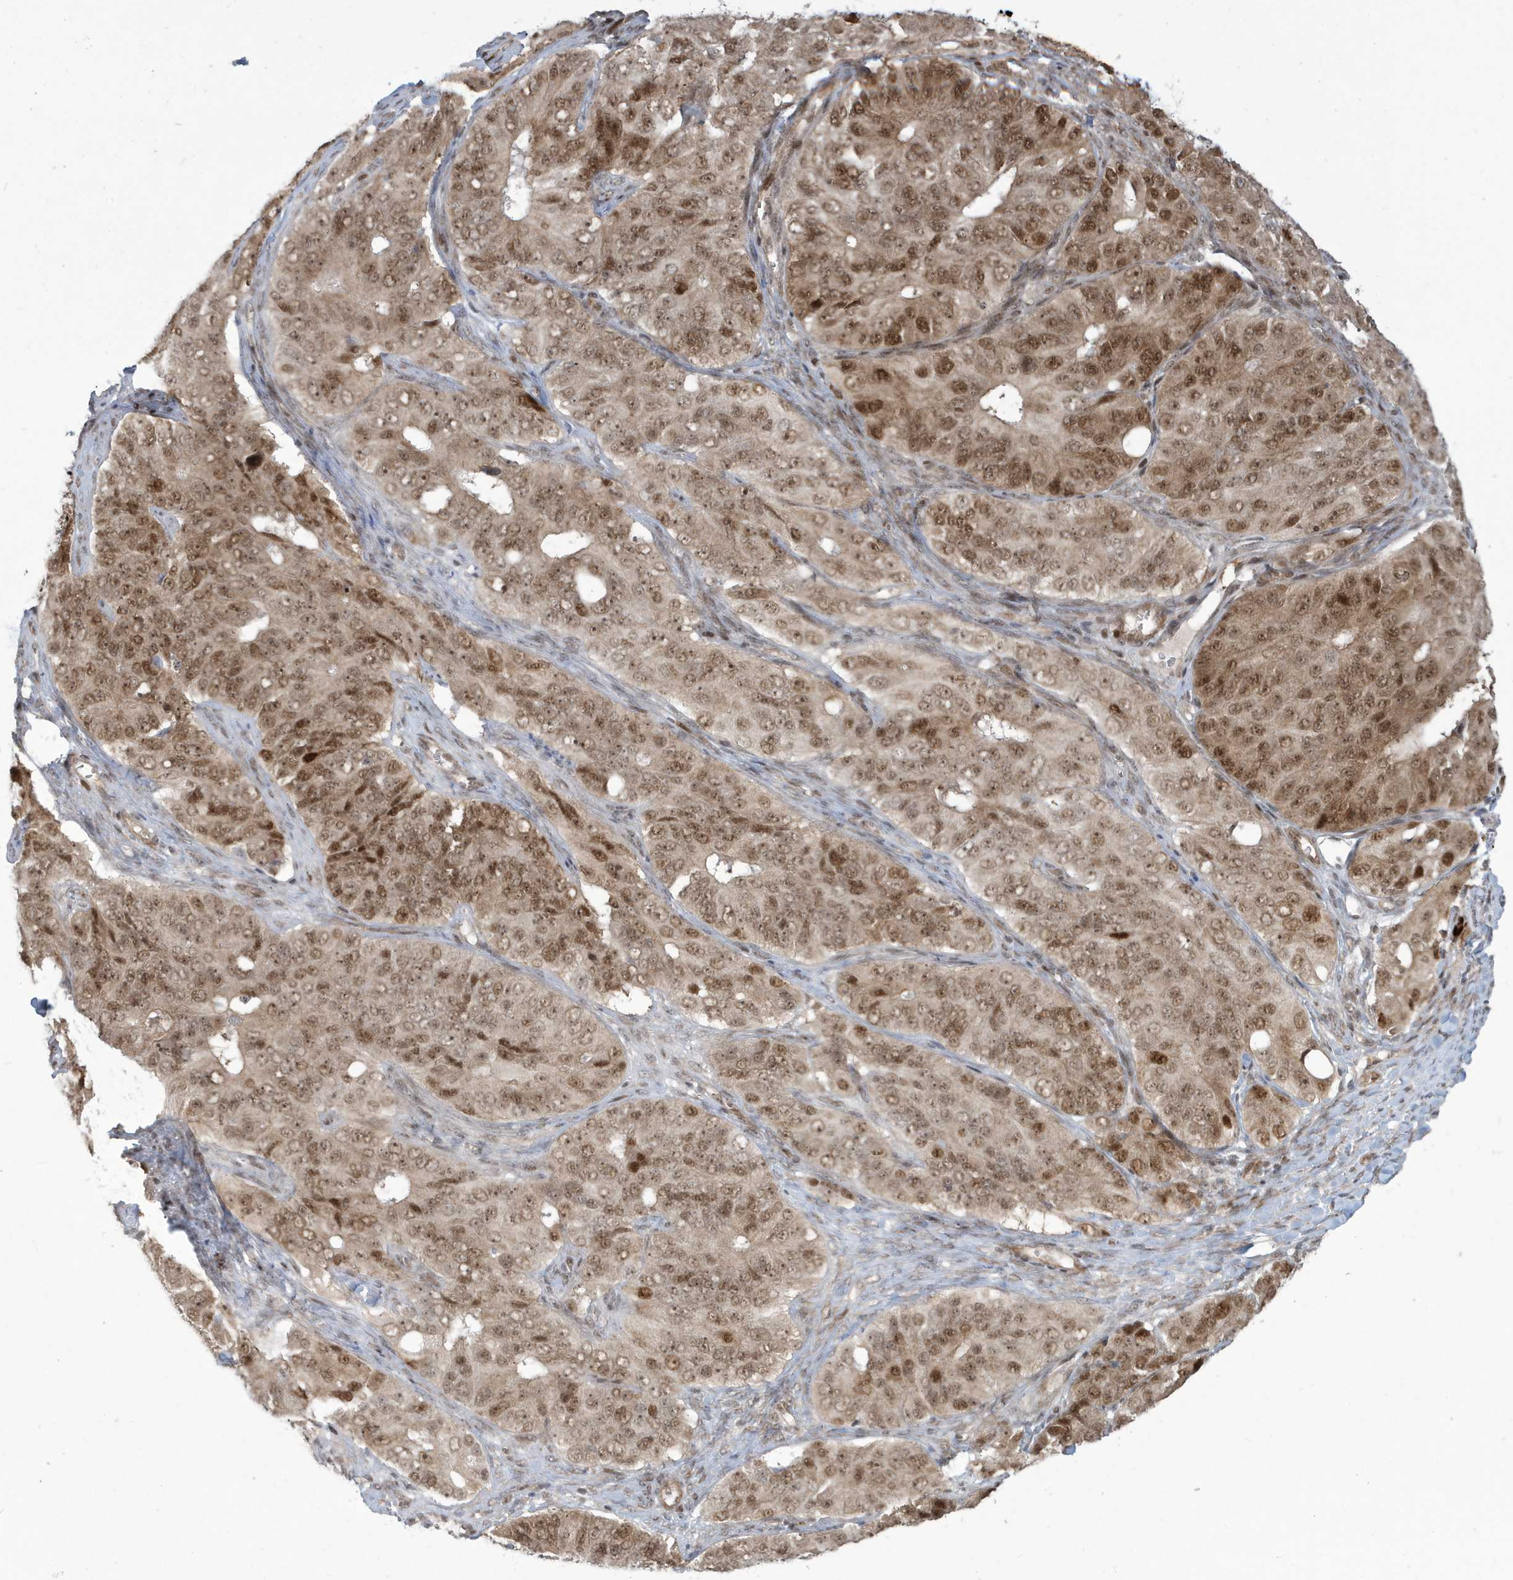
{"staining": {"intensity": "moderate", "quantity": ">75%", "location": "nuclear"}, "tissue": "ovarian cancer", "cell_type": "Tumor cells", "image_type": "cancer", "snomed": [{"axis": "morphology", "description": "Carcinoma, endometroid"}, {"axis": "topography", "description": "Ovary"}], "caption": "A micrograph of human ovarian cancer stained for a protein displays moderate nuclear brown staining in tumor cells.", "gene": "C1orf52", "patient": {"sex": "female", "age": 51}}